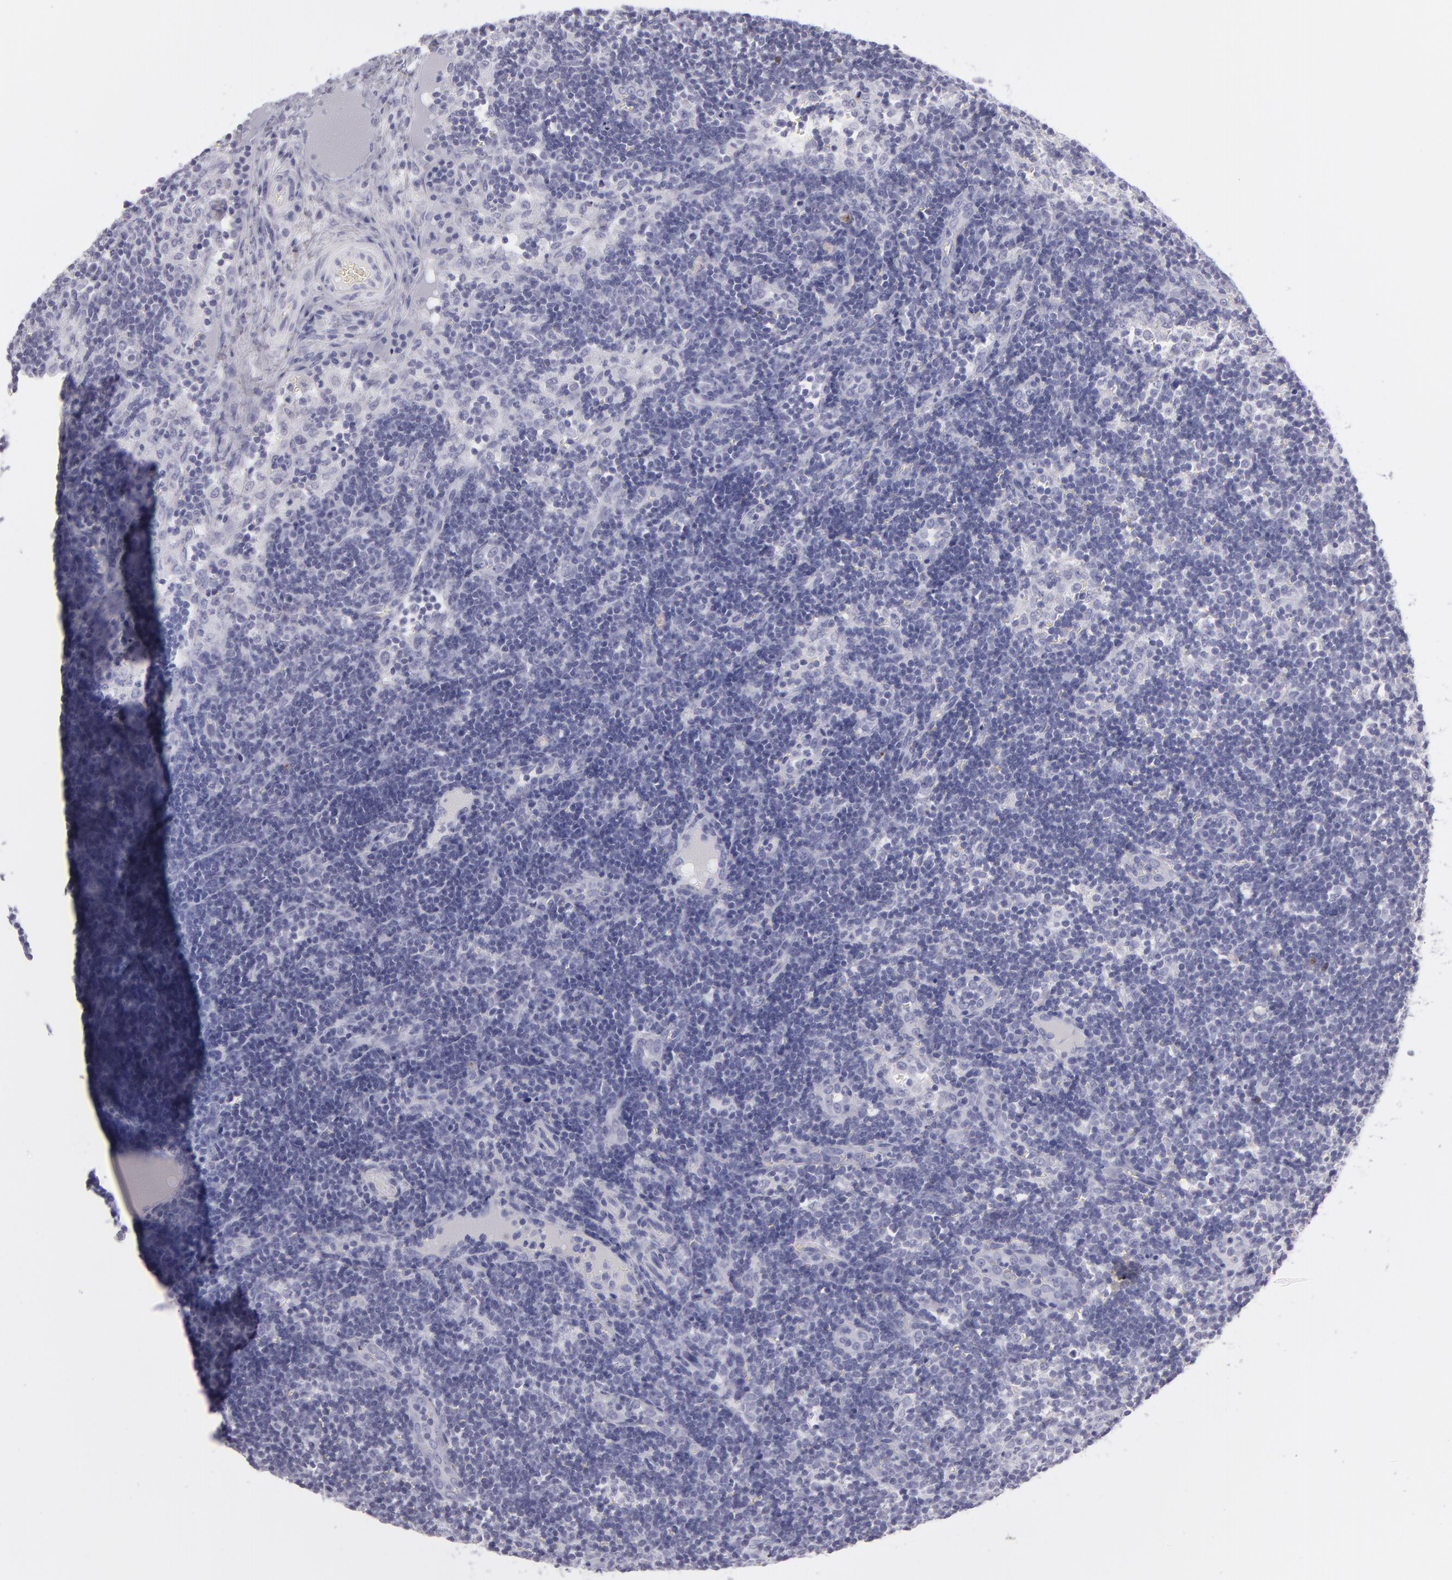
{"staining": {"intensity": "negative", "quantity": "none", "location": "none"}, "tissue": "lymph node", "cell_type": "Germinal center cells", "image_type": "normal", "snomed": [{"axis": "morphology", "description": "Normal tissue, NOS"}, {"axis": "morphology", "description": "Inflammation, NOS"}, {"axis": "topography", "description": "Lymph node"}, {"axis": "topography", "description": "Salivary gland"}], "caption": "Immunohistochemistry (IHC) micrograph of benign lymph node: human lymph node stained with DAB displays no significant protein positivity in germinal center cells. Nuclei are stained in blue.", "gene": "PVALB", "patient": {"sex": "male", "age": 3}}